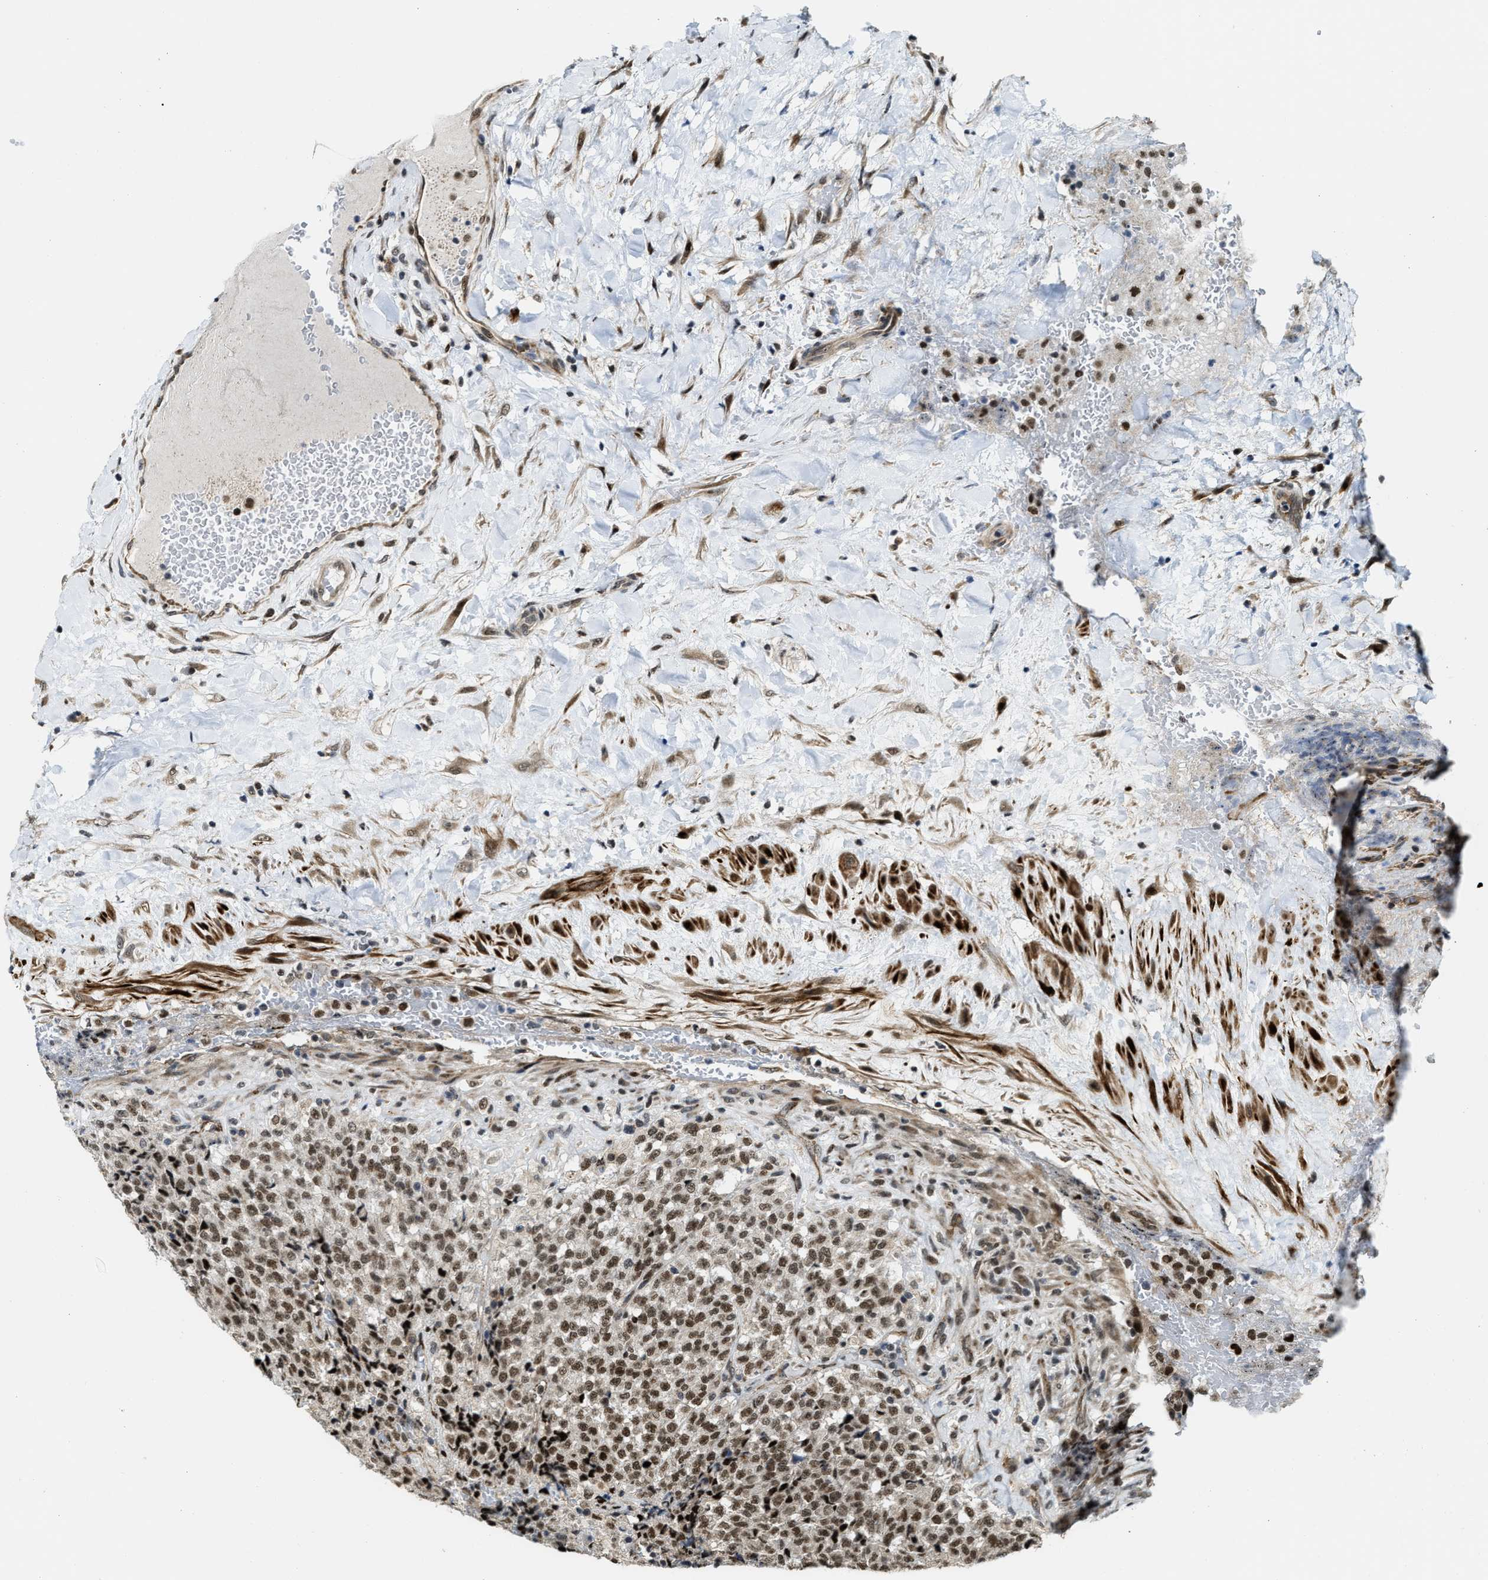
{"staining": {"intensity": "moderate", "quantity": ">75%", "location": "nuclear"}, "tissue": "testis cancer", "cell_type": "Tumor cells", "image_type": "cancer", "snomed": [{"axis": "morphology", "description": "Seminoma, NOS"}, {"axis": "topography", "description": "Testis"}], "caption": "Brown immunohistochemical staining in testis cancer demonstrates moderate nuclear positivity in about >75% of tumor cells.", "gene": "ZNF250", "patient": {"sex": "male", "age": 59}}